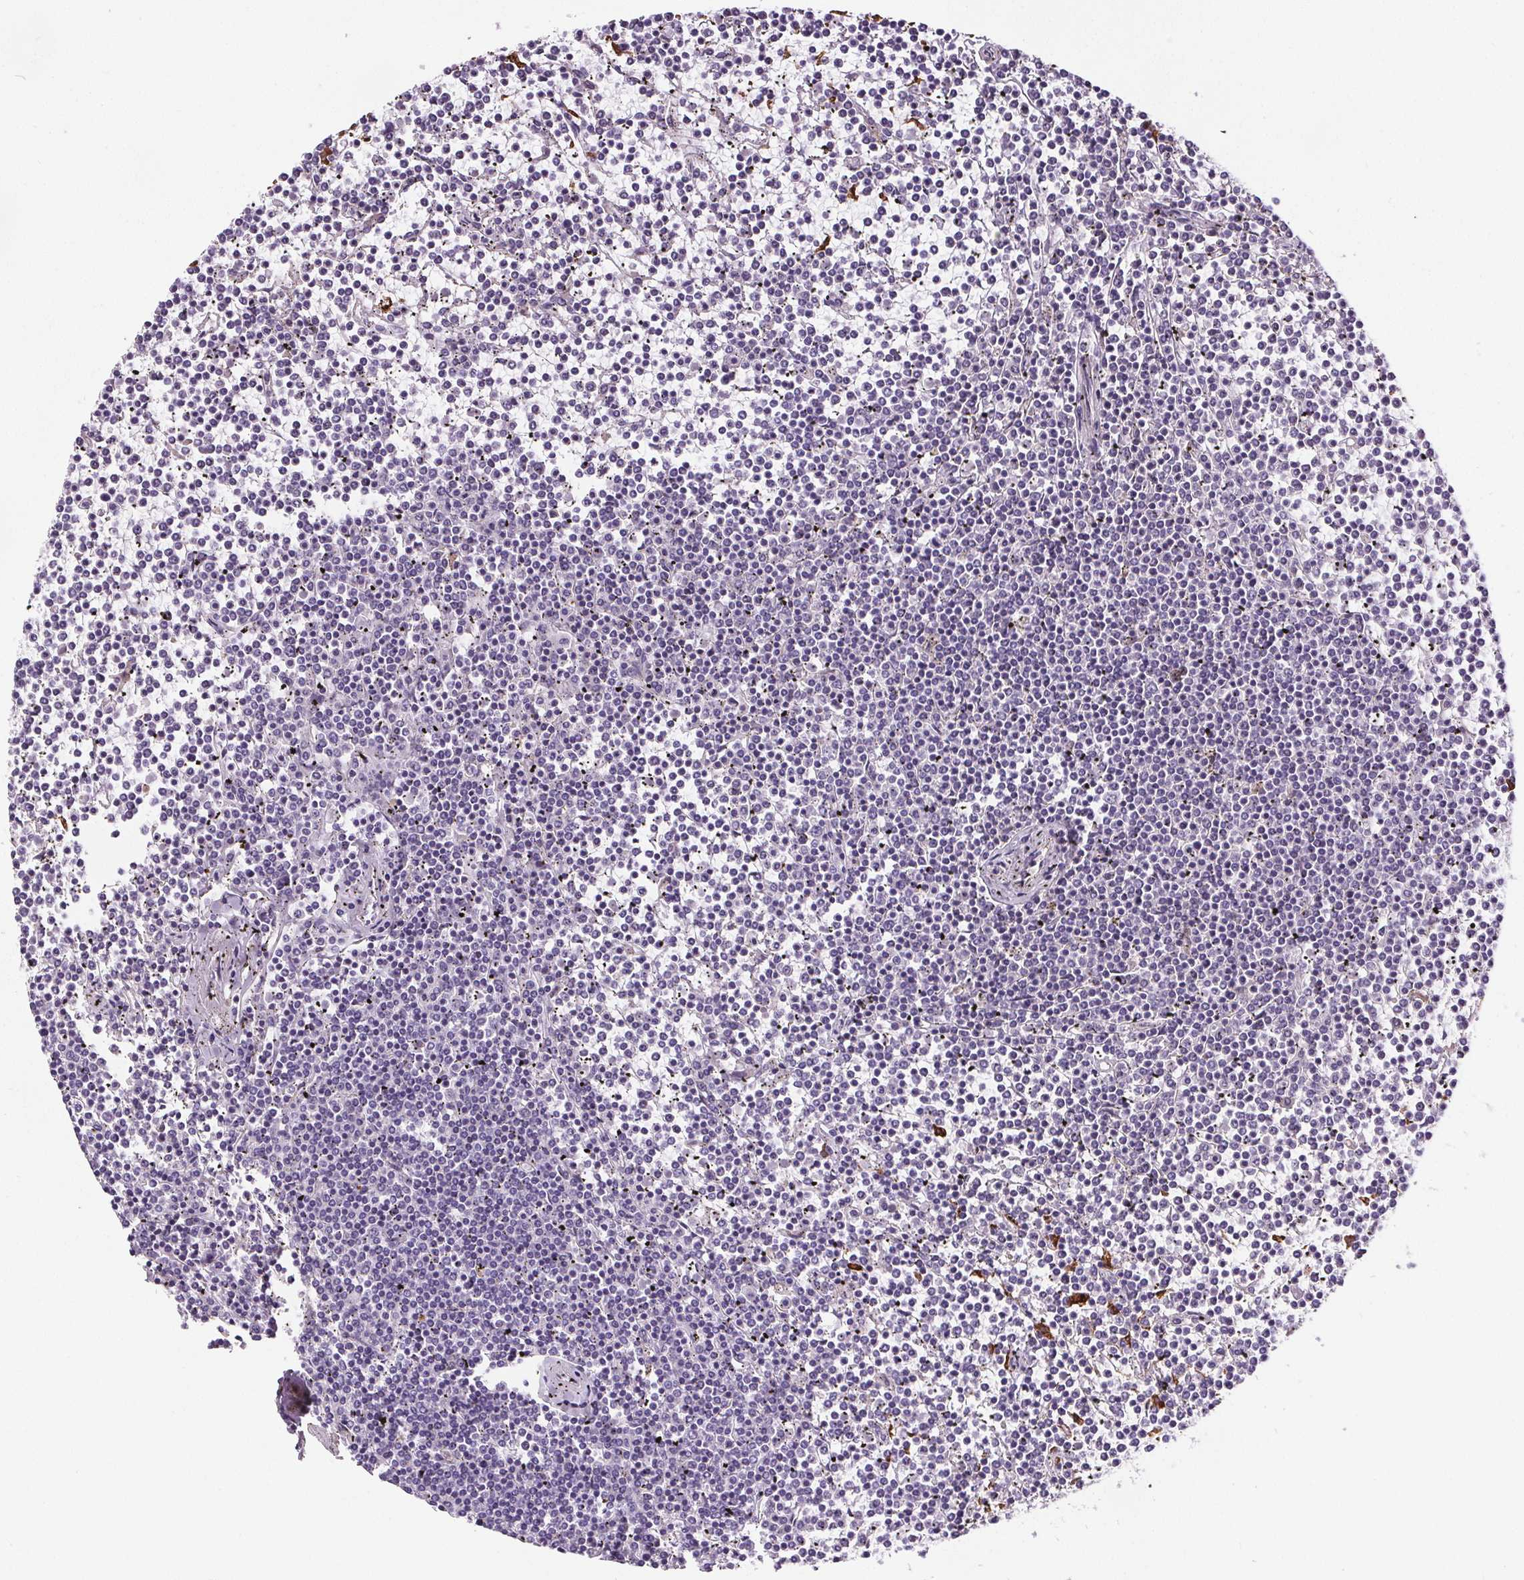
{"staining": {"intensity": "negative", "quantity": "none", "location": "none"}, "tissue": "lymphoma", "cell_type": "Tumor cells", "image_type": "cancer", "snomed": [{"axis": "morphology", "description": "Malignant lymphoma, non-Hodgkin's type, Low grade"}, {"axis": "topography", "description": "Spleen"}], "caption": "An immunohistochemistry image of lymphoma is shown. There is no staining in tumor cells of lymphoma.", "gene": "CD5L", "patient": {"sex": "female", "age": 19}}